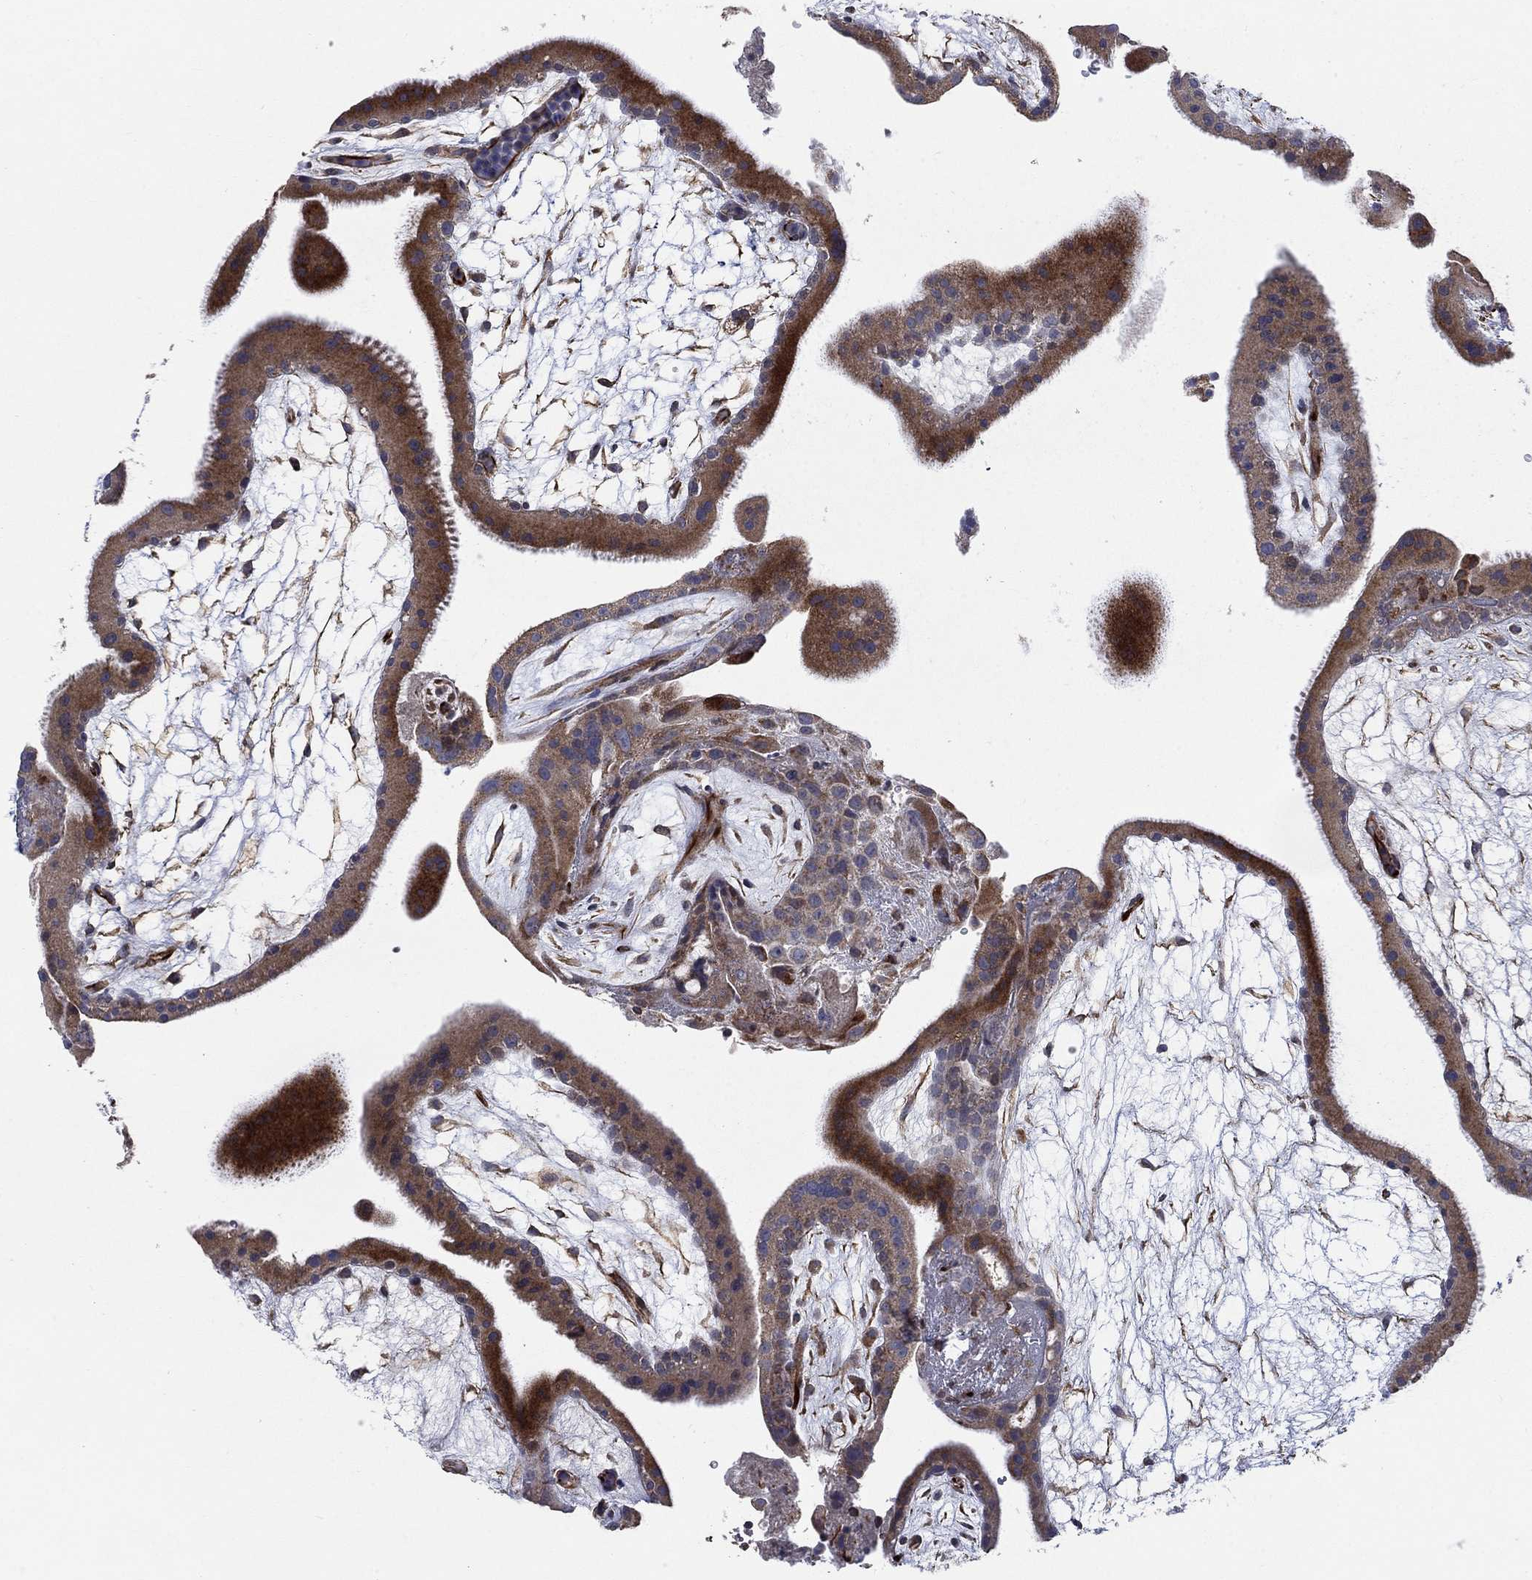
{"staining": {"intensity": "strong", "quantity": ">75%", "location": "cytoplasmic/membranous"}, "tissue": "placenta", "cell_type": "Decidual cells", "image_type": "normal", "snomed": [{"axis": "morphology", "description": "Normal tissue, NOS"}, {"axis": "topography", "description": "Placenta"}], "caption": "Human placenta stained with a brown dye exhibits strong cytoplasmic/membranous positive positivity in about >75% of decidual cells.", "gene": "NDUFC1", "patient": {"sex": "female", "age": 19}}